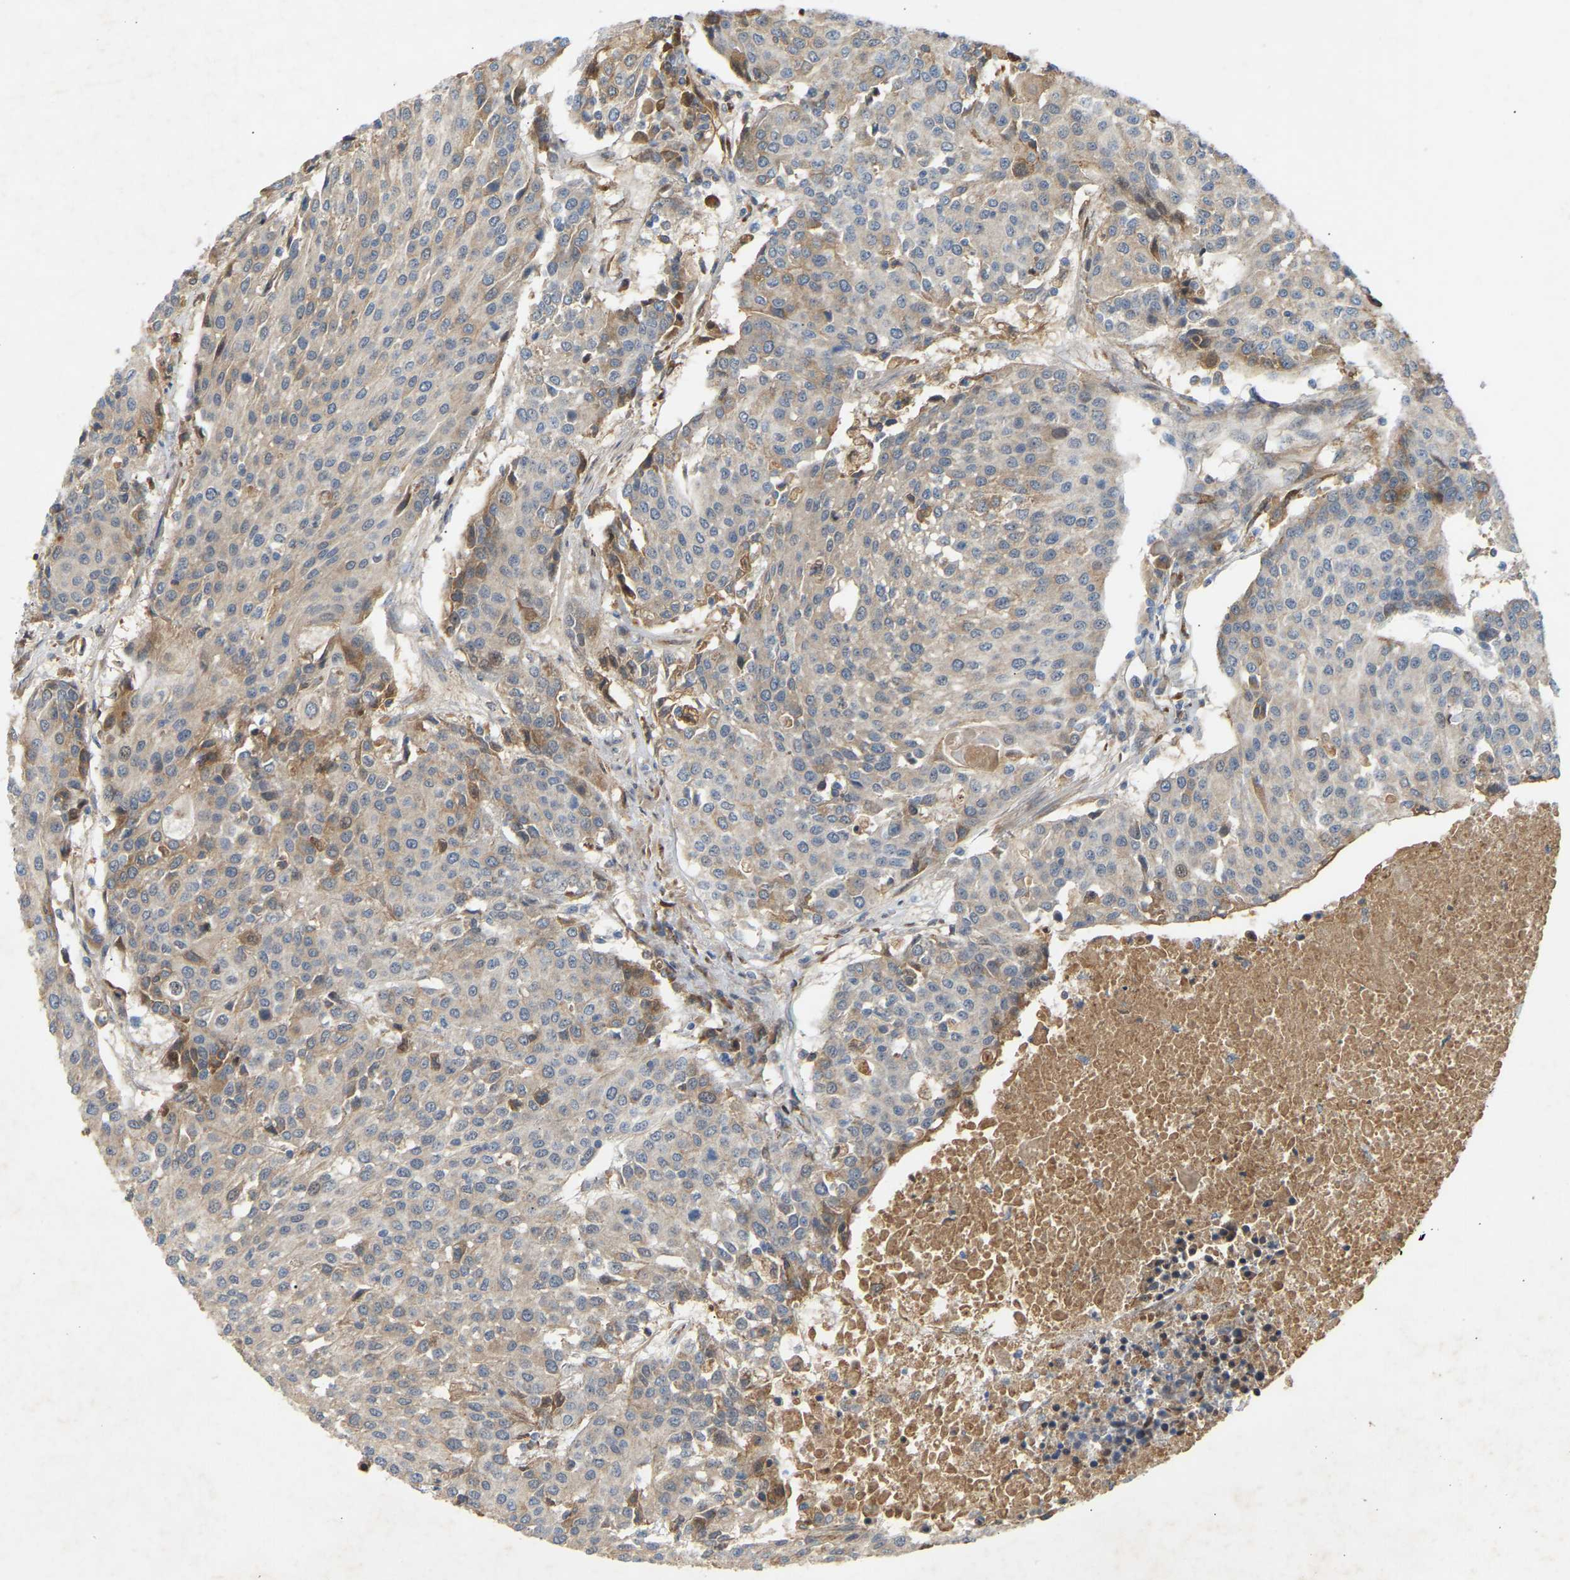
{"staining": {"intensity": "weak", "quantity": "<25%", "location": "cytoplasmic/membranous"}, "tissue": "urothelial cancer", "cell_type": "Tumor cells", "image_type": "cancer", "snomed": [{"axis": "morphology", "description": "Urothelial carcinoma, High grade"}, {"axis": "topography", "description": "Urinary bladder"}], "caption": "This histopathology image is of urothelial cancer stained with immunohistochemistry (IHC) to label a protein in brown with the nuclei are counter-stained blue. There is no staining in tumor cells. (DAB (3,3'-diaminobenzidine) IHC with hematoxylin counter stain).", "gene": "PTCD1", "patient": {"sex": "female", "age": 85}}